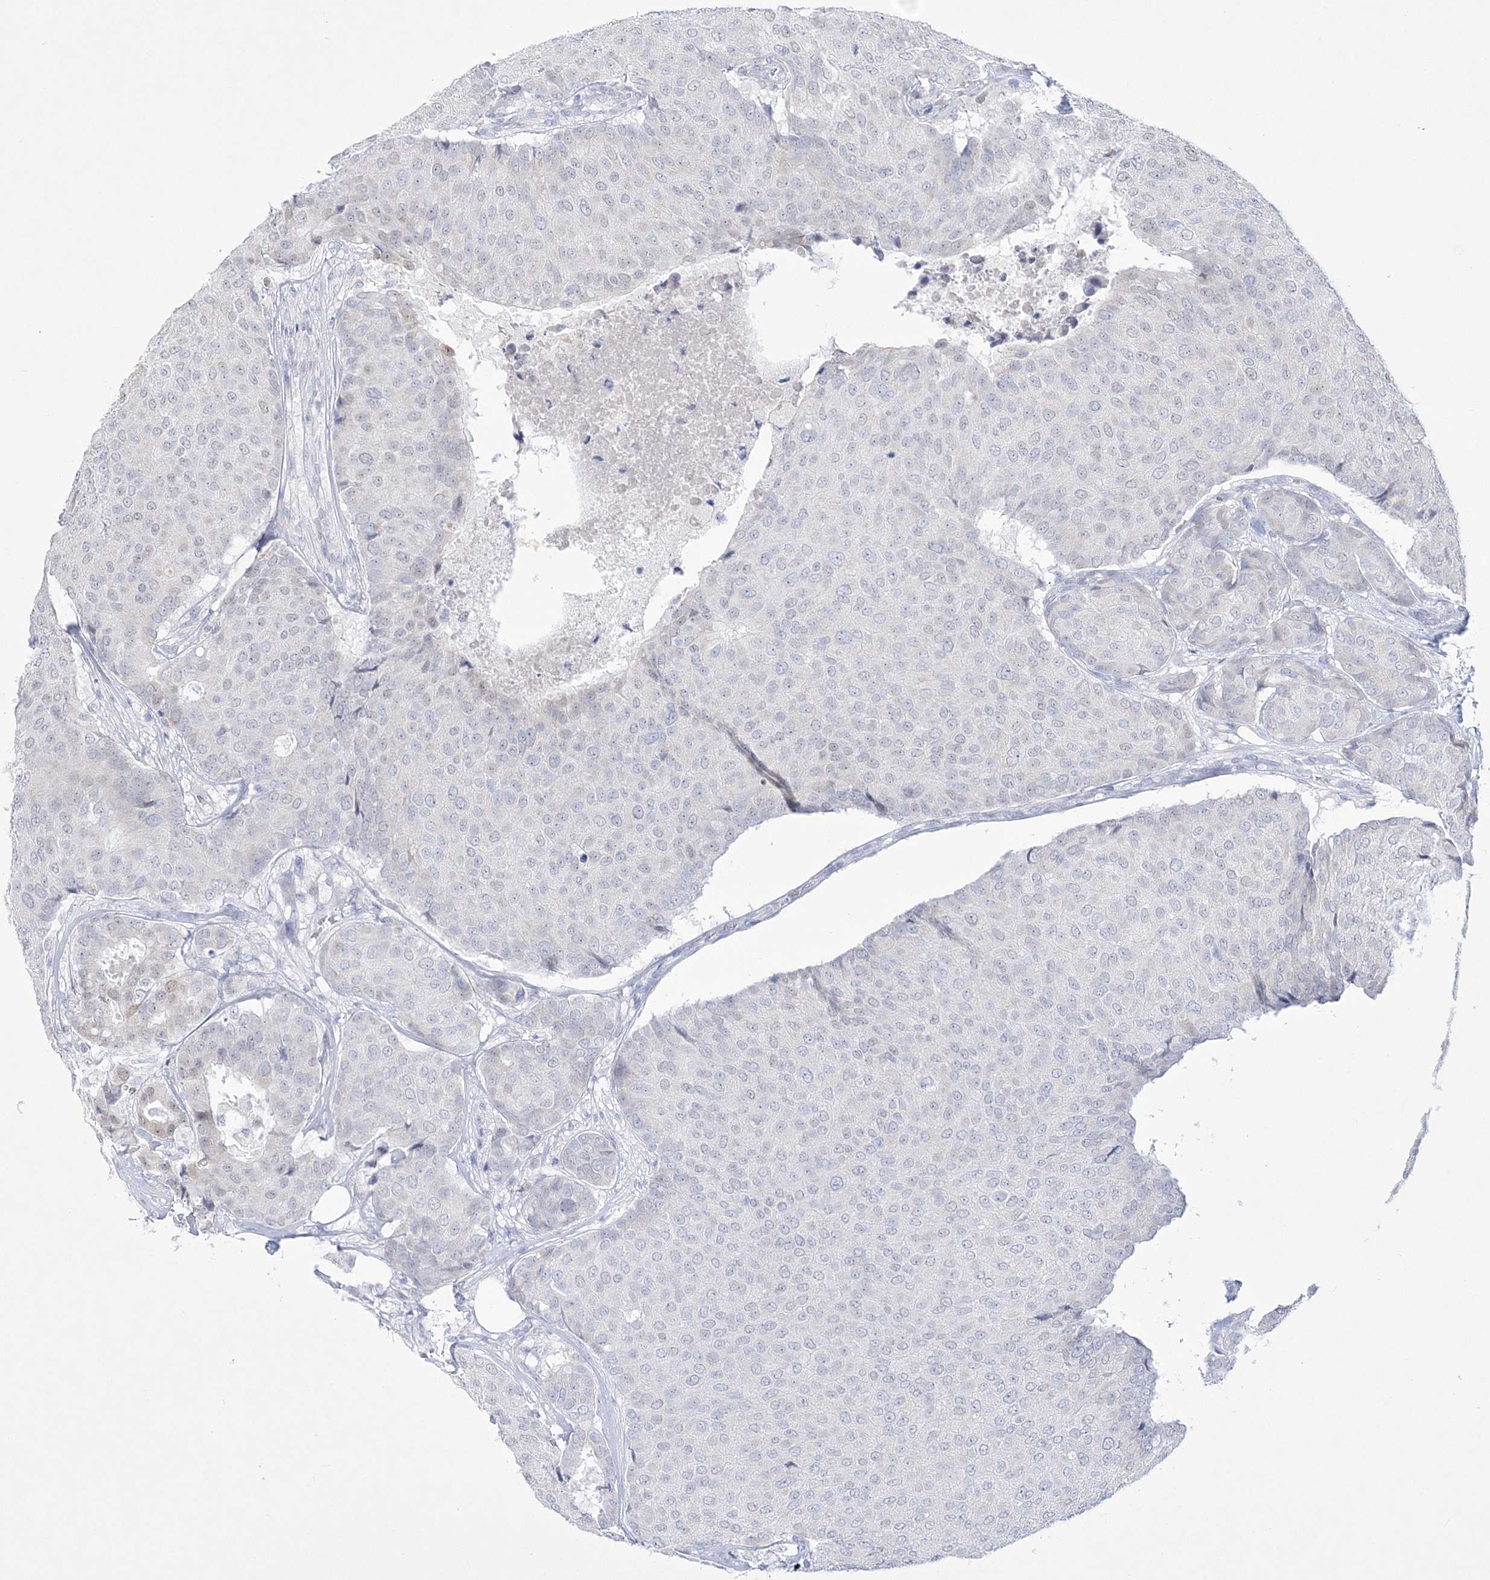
{"staining": {"intensity": "negative", "quantity": "none", "location": "none"}, "tissue": "breast cancer", "cell_type": "Tumor cells", "image_type": "cancer", "snomed": [{"axis": "morphology", "description": "Duct carcinoma"}, {"axis": "topography", "description": "Breast"}], "caption": "IHC photomicrograph of breast invasive ductal carcinoma stained for a protein (brown), which reveals no positivity in tumor cells. (DAB (3,3'-diaminobenzidine) immunohistochemistry (IHC) visualized using brightfield microscopy, high magnification).", "gene": "WDR27", "patient": {"sex": "female", "age": 75}}